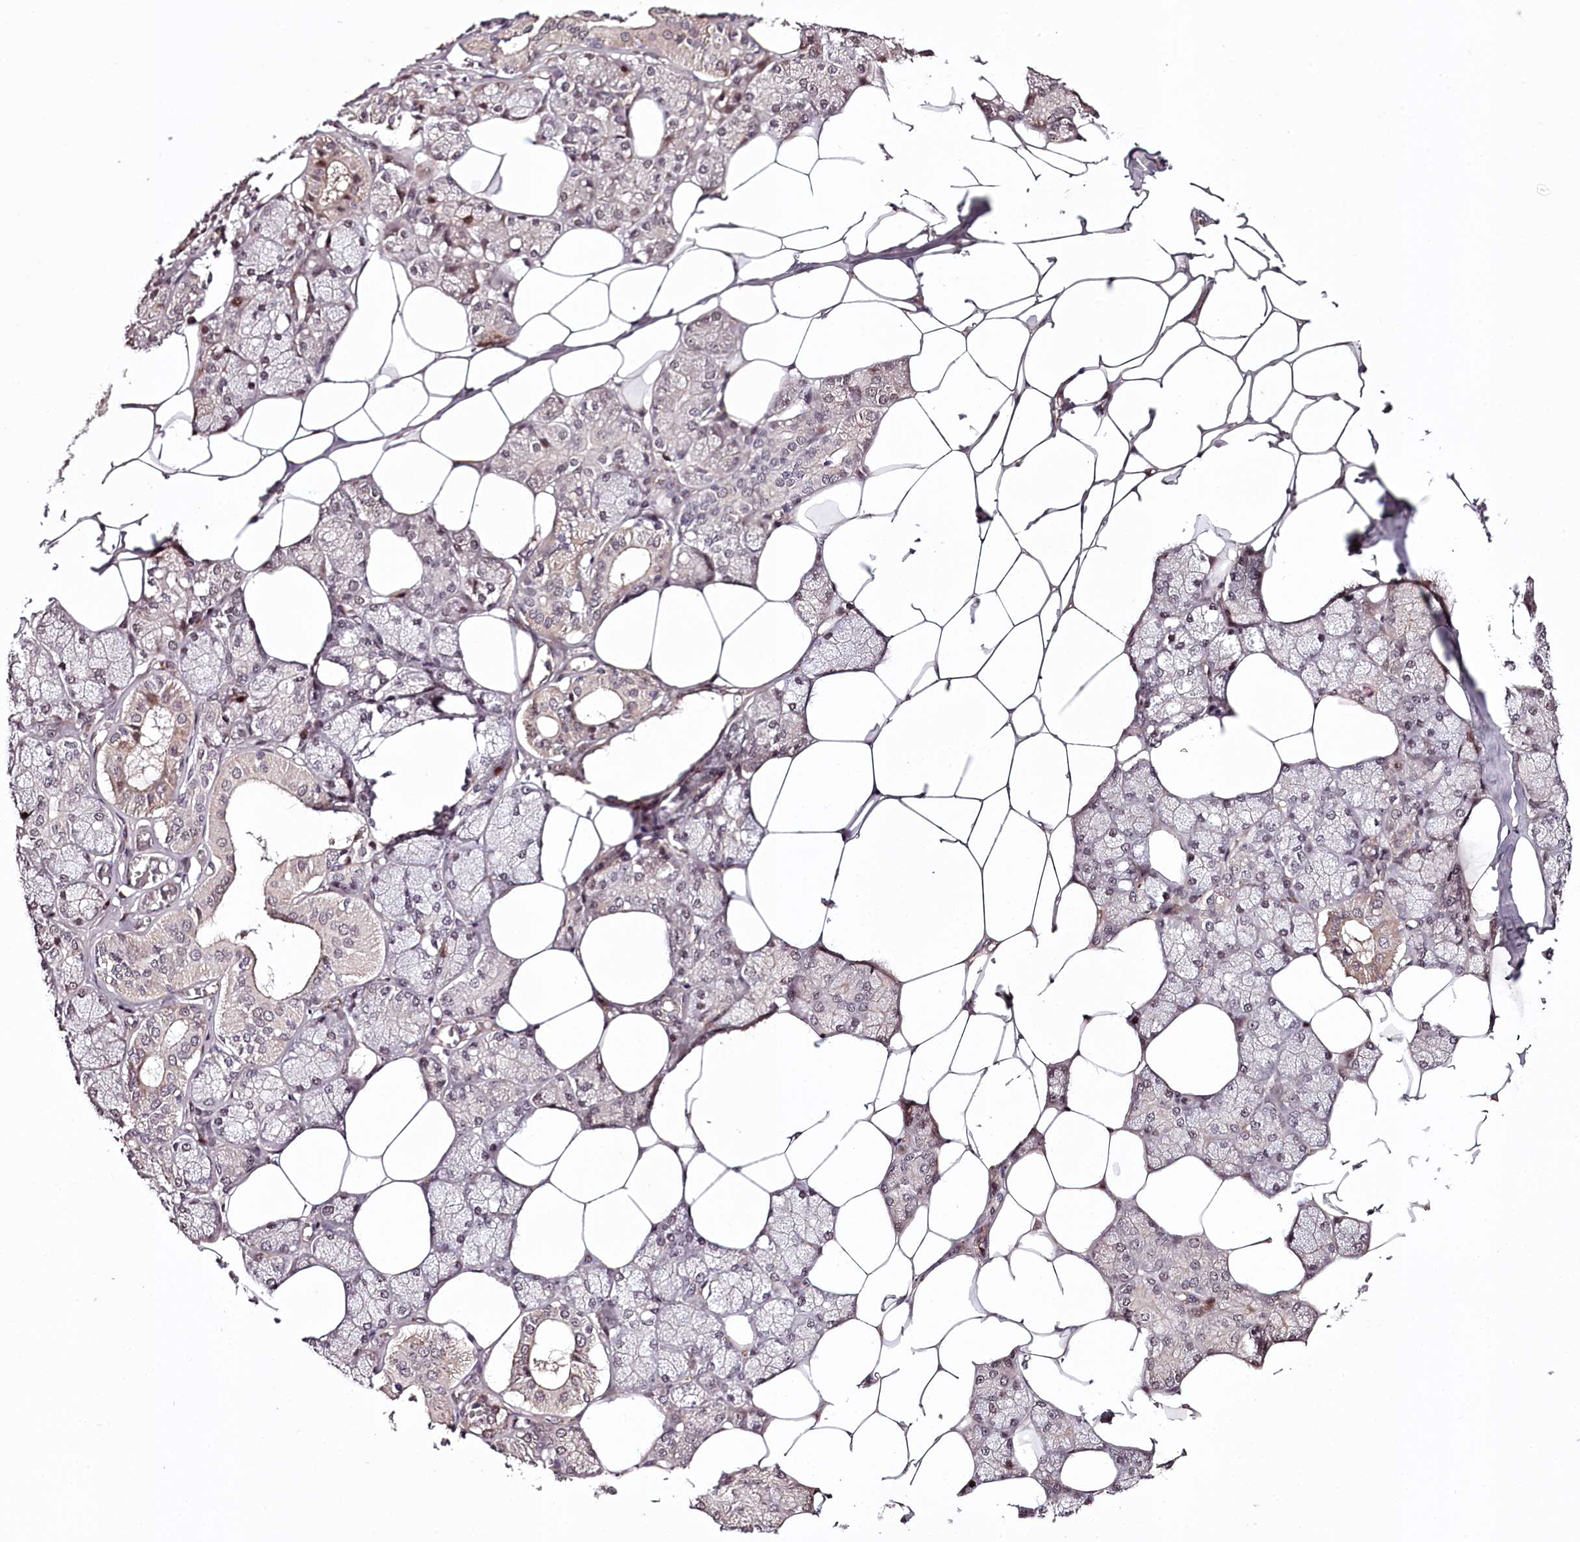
{"staining": {"intensity": "strong", "quantity": "25%-75%", "location": "nuclear"}, "tissue": "salivary gland", "cell_type": "Glandular cells", "image_type": "normal", "snomed": [{"axis": "morphology", "description": "Normal tissue, NOS"}, {"axis": "topography", "description": "Salivary gland"}], "caption": "Immunohistochemical staining of unremarkable human salivary gland shows 25%-75% levels of strong nuclear protein staining in about 25%-75% of glandular cells. (DAB IHC, brown staining for protein, blue staining for nuclei).", "gene": "TTC33", "patient": {"sex": "male", "age": 62}}